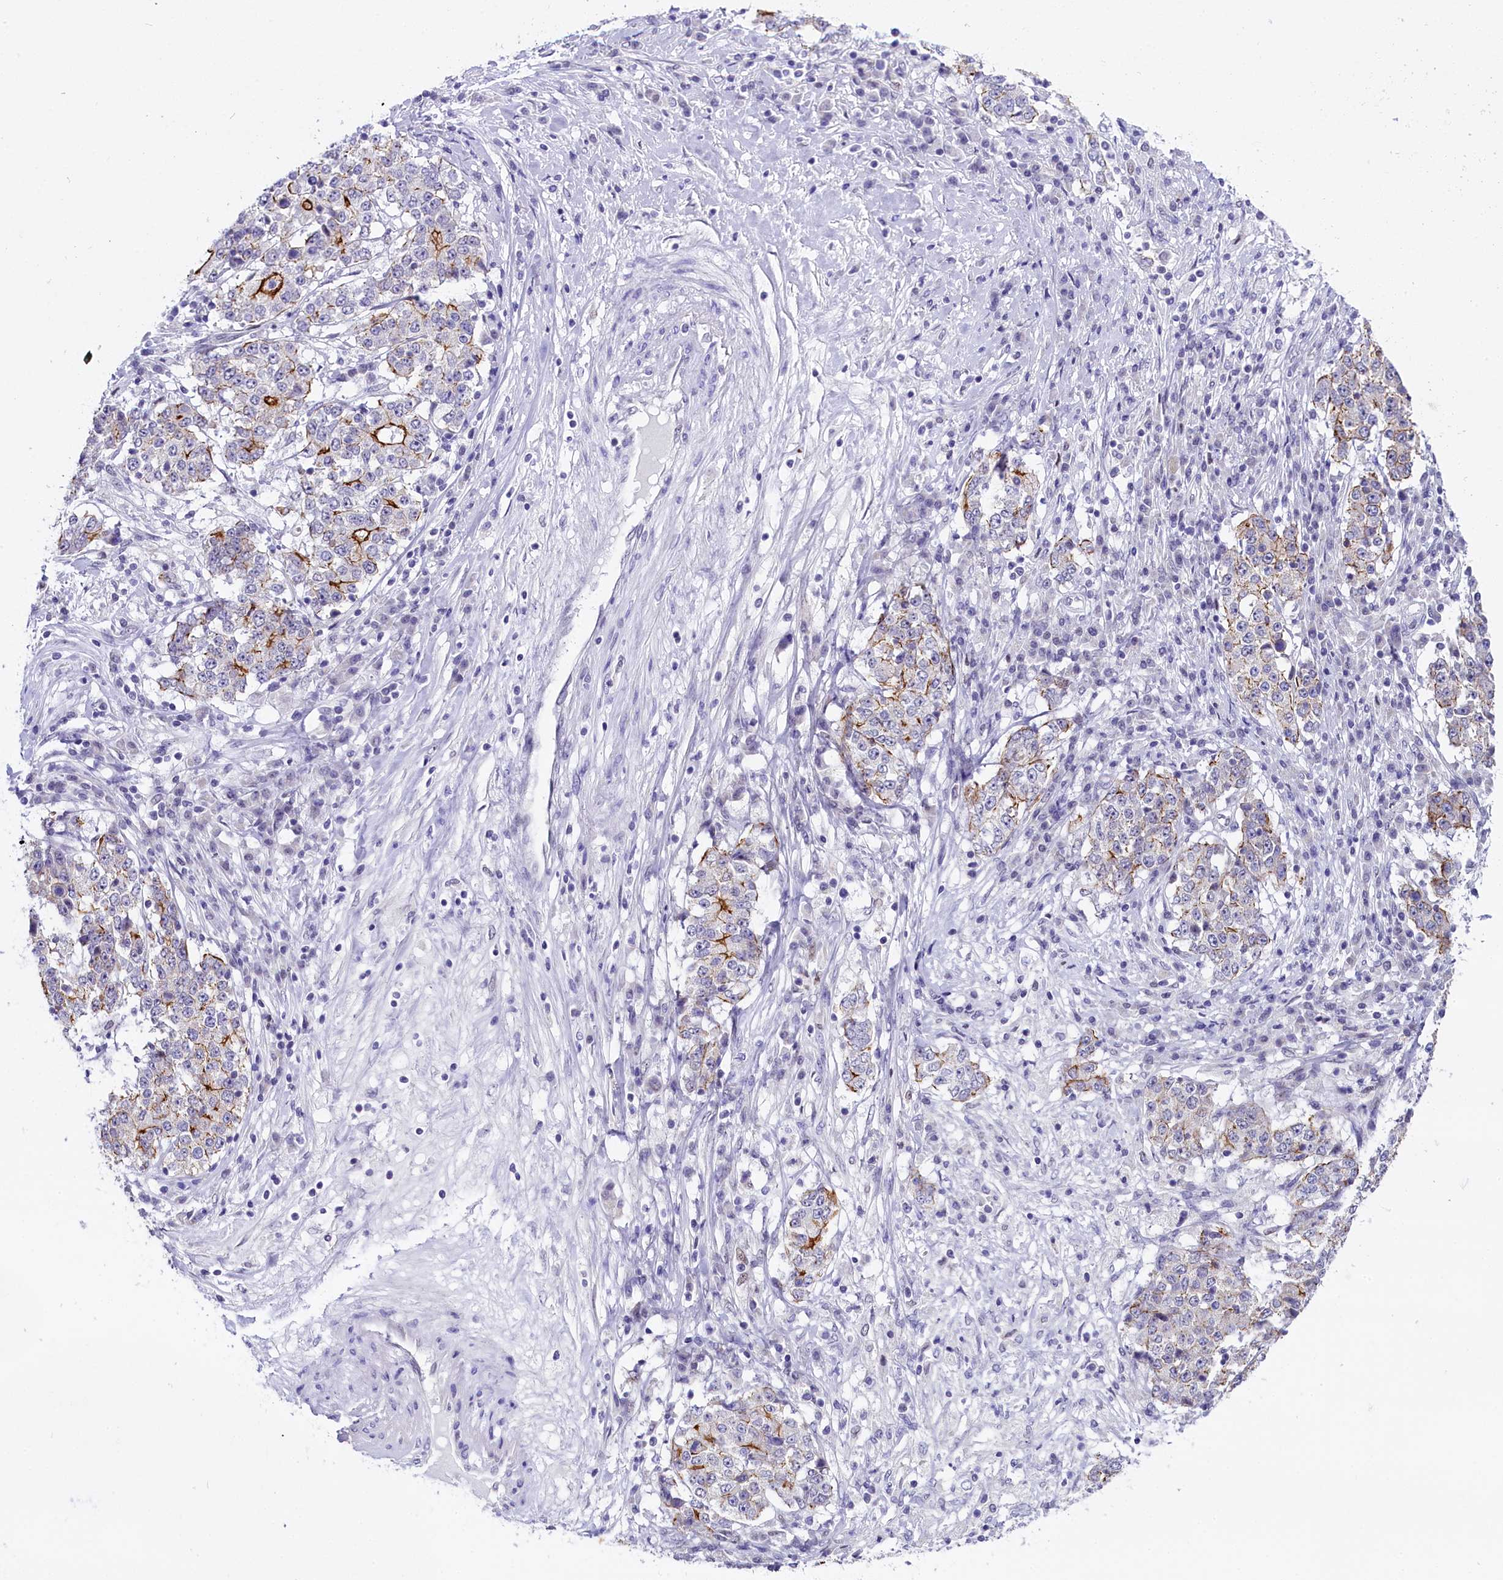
{"staining": {"intensity": "strong", "quantity": "<25%", "location": "cytoplasmic/membranous"}, "tissue": "stomach cancer", "cell_type": "Tumor cells", "image_type": "cancer", "snomed": [{"axis": "morphology", "description": "Adenocarcinoma, NOS"}, {"axis": "topography", "description": "Stomach"}], "caption": "Tumor cells demonstrate strong cytoplasmic/membranous staining in about <25% of cells in stomach adenocarcinoma. The protein of interest is shown in brown color, while the nuclei are stained blue.", "gene": "OSGEP", "patient": {"sex": "male", "age": 59}}